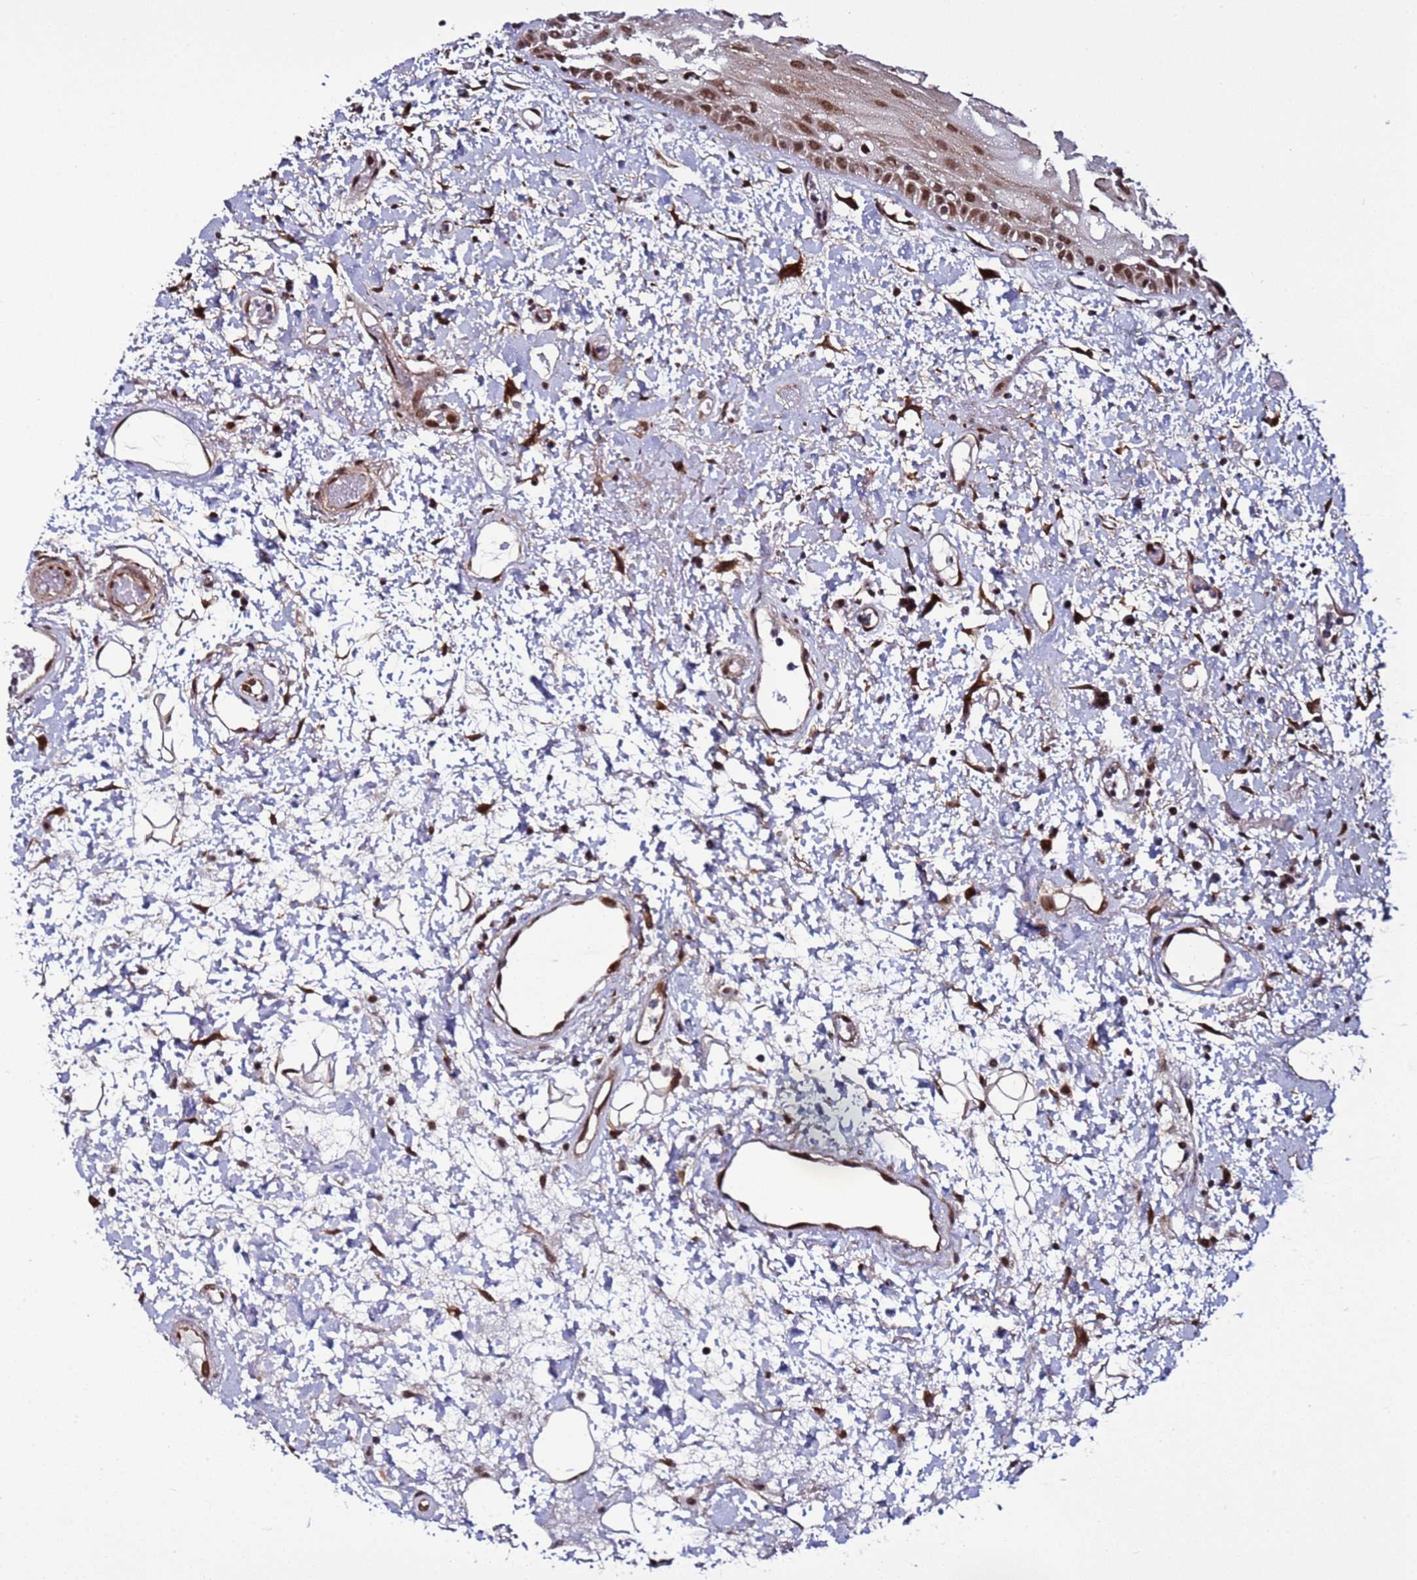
{"staining": {"intensity": "moderate", "quantity": ">75%", "location": "cytoplasmic/membranous,nuclear"}, "tissue": "oral mucosa", "cell_type": "Squamous epithelial cells", "image_type": "normal", "snomed": [{"axis": "morphology", "description": "Normal tissue, NOS"}, {"axis": "topography", "description": "Oral tissue"}], "caption": "Benign oral mucosa reveals moderate cytoplasmic/membranous,nuclear positivity in about >75% of squamous epithelial cells, visualized by immunohistochemistry. (Stains: DAB (3,3'-diaminobenzidine) in brown, nuclei in blue, Microscopy: brightfield microscopy at high magnification).", "gene": "POLR2D", "patient": {"sex": "female", "age": 76}}